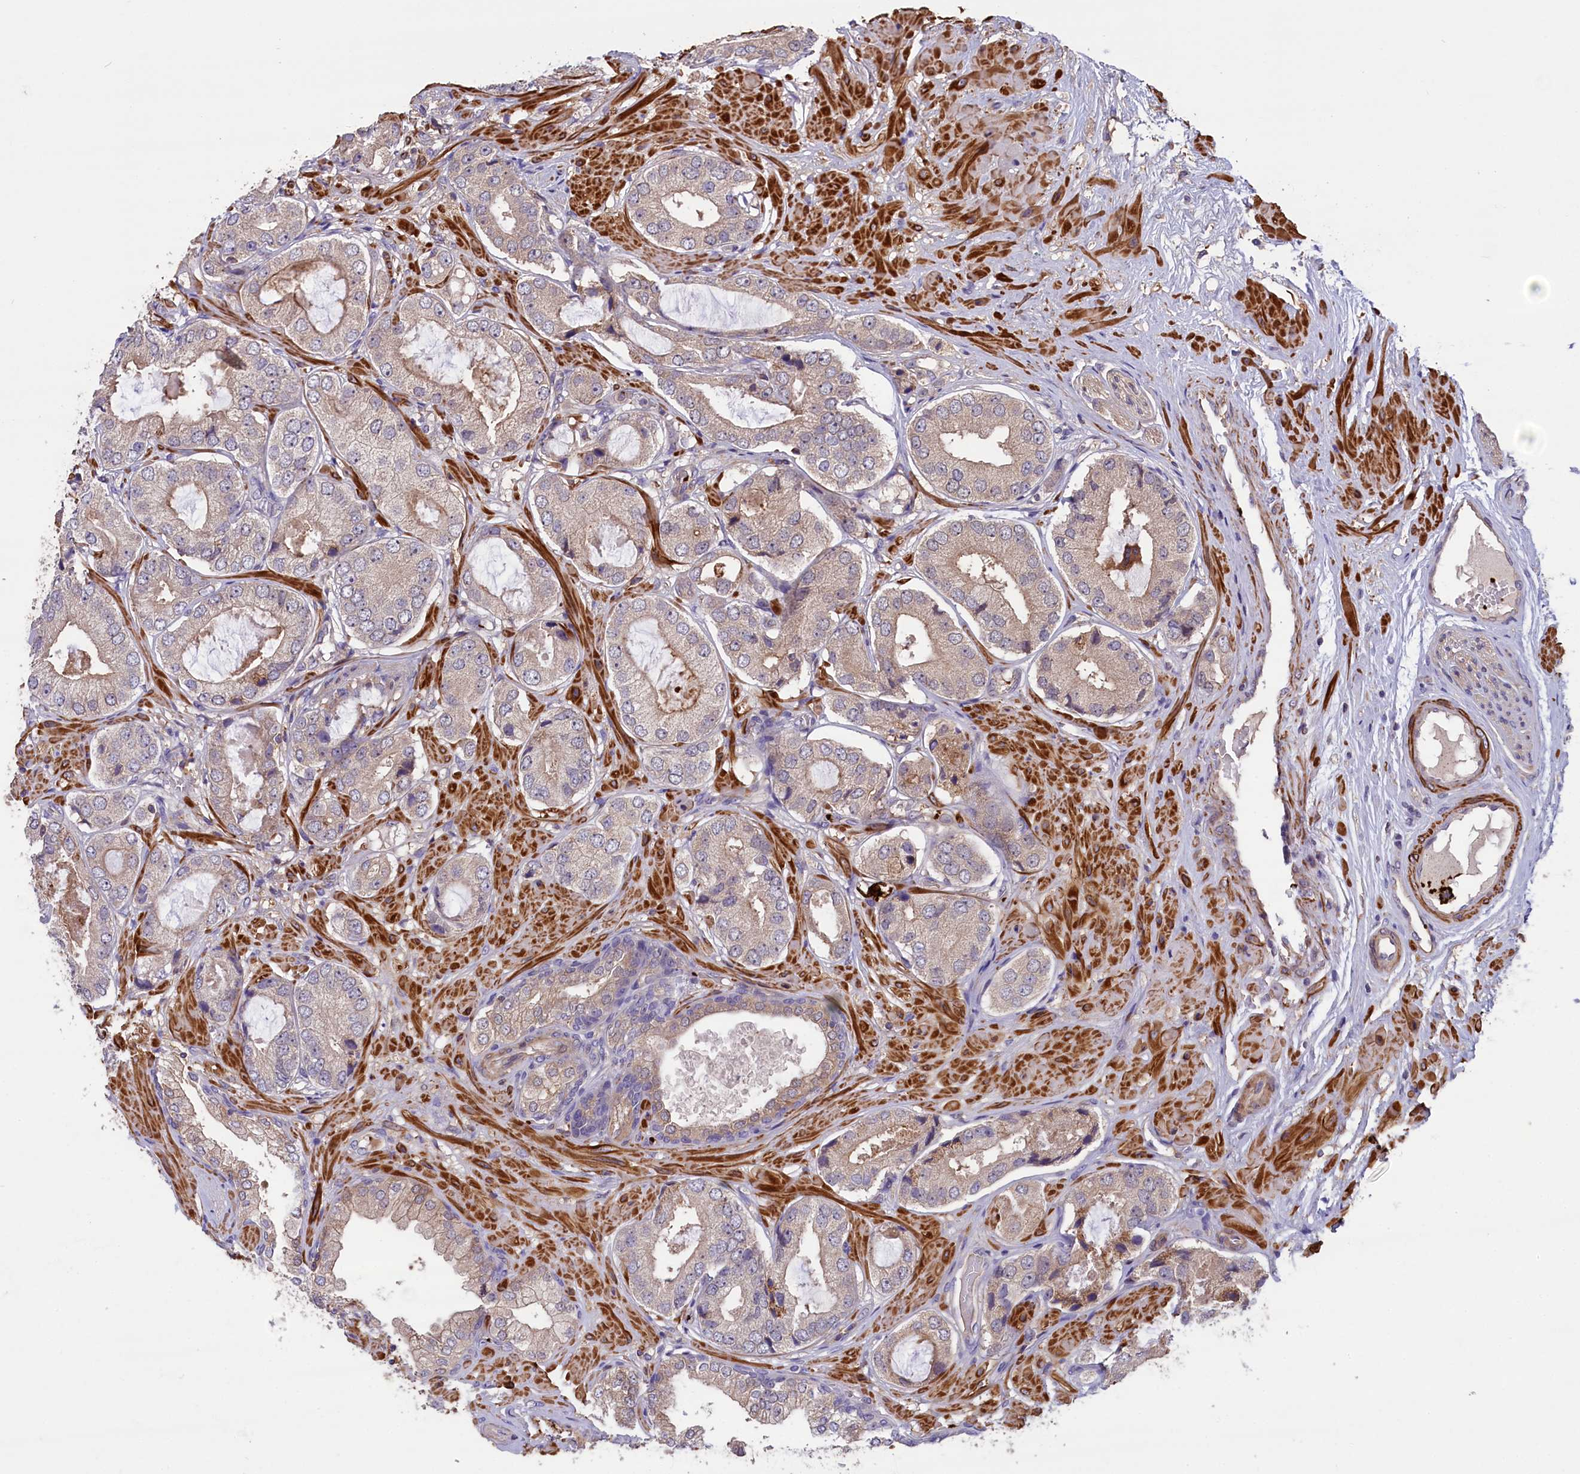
{"staining": {"intensity": "weak", "quantity": ">75%", "location": "cytoplasmic/membranous"}, "tissue": "prostate cancer", "cell_type": "Tumor cells", "image_type": "cancer", "snomed": [{"axis": "morphology", "description": "Adenocarcinoma, High grade"}, {"axis": "topography", "description": "Prostate"}], "caption": "Adenocarcinoma (high-grade) (prostate) stained with immunohistochemistry reveals weak cytoplasmic/membranous staining in about >75% of tumor cells. The staining is performed using DAB (3,3'-diaminobenzidine) brown chromogen to label protein expression. The nuclei are counter-stained blue using hematoxylin.", "gene": "HEATR3", "patient": {"sex": "male", "age": 59}}